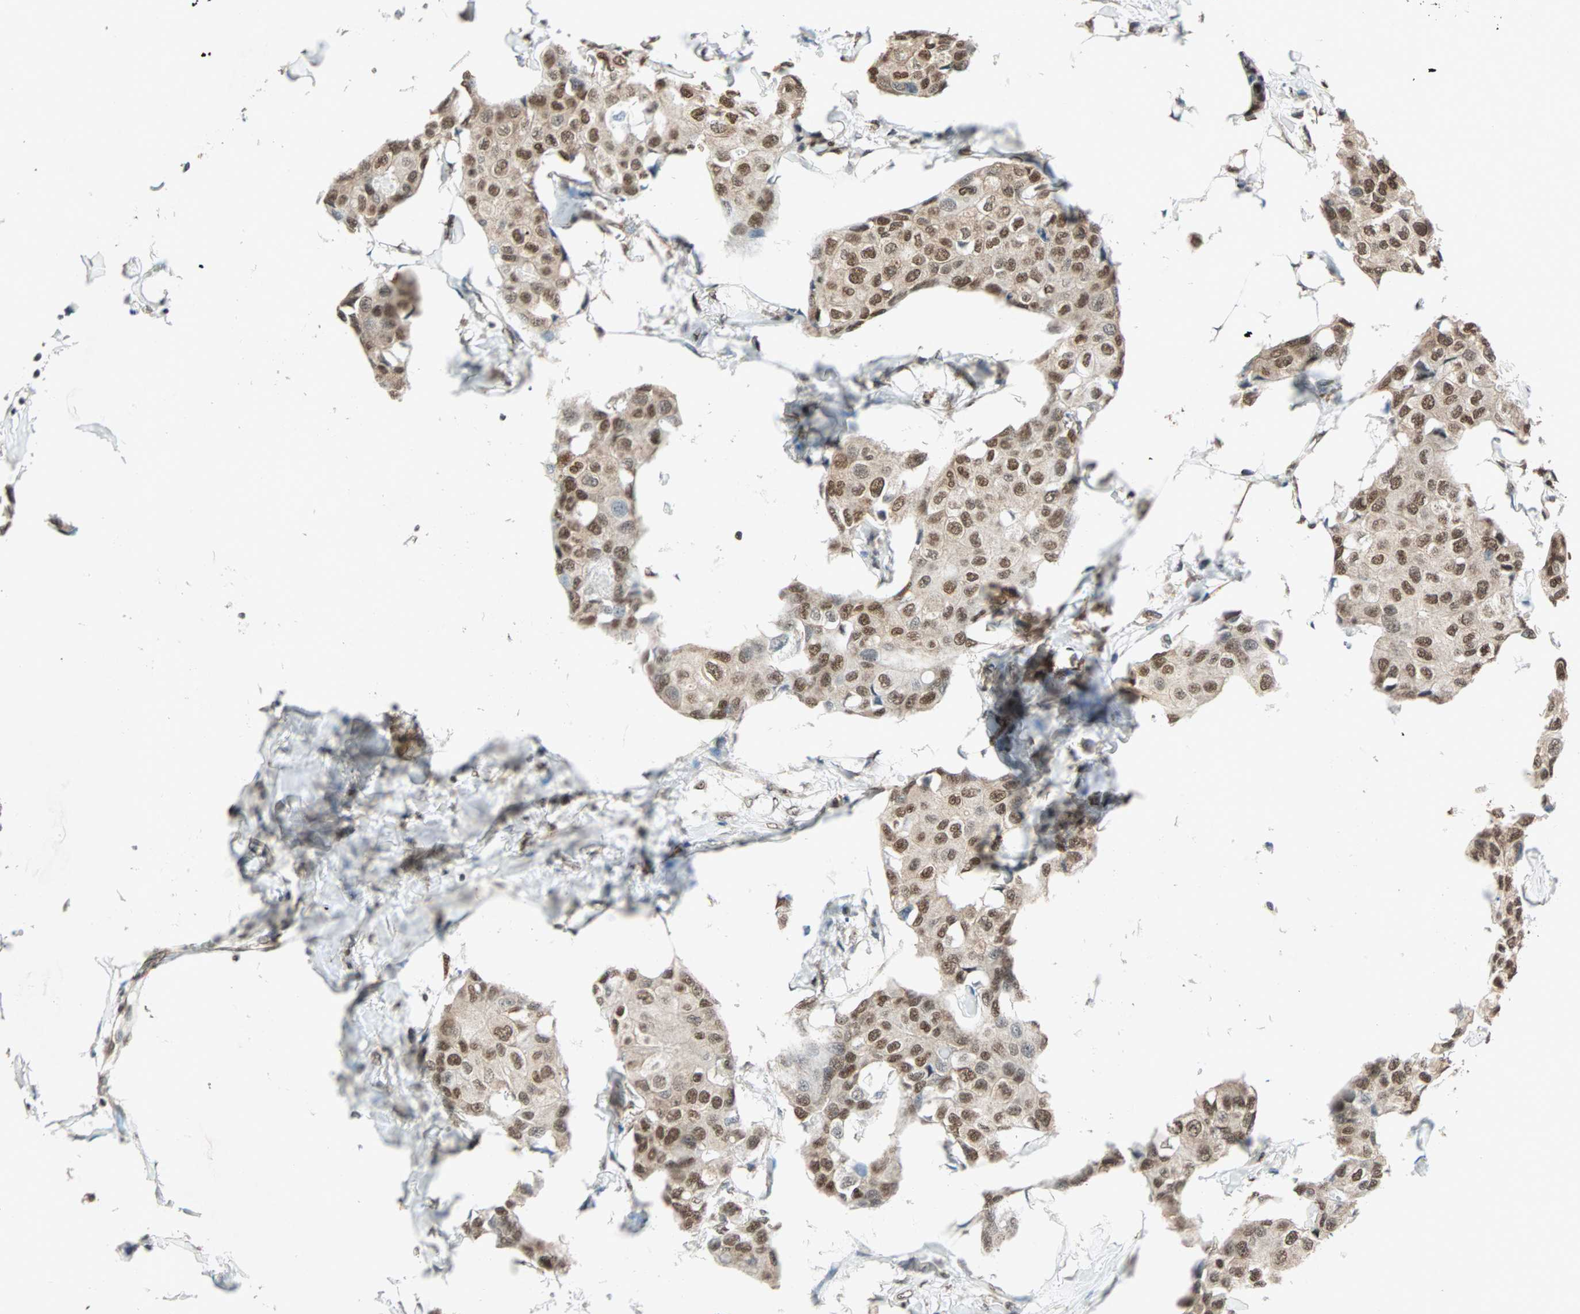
{"staining": {"intensity": "moderate", "quantity": ">75%", "location": "nuclear"}, "tissue": "breast cancer", "cell_type": "Tumor cells", "image_type": "cancer", "snomed": [{"axis": "morphology", "description": "Duct carcinoma"}, {"axis": "topography", "description": "Breast"}], "caption": "This is a histology image of immunohistochemistry (IHC) staining of breast intraductal carcinoma, which shows moderate positivity in the nuclear of tumor cells.", "gene": "DAZAP1", "patient": {"sex": "female", "age": 80}}